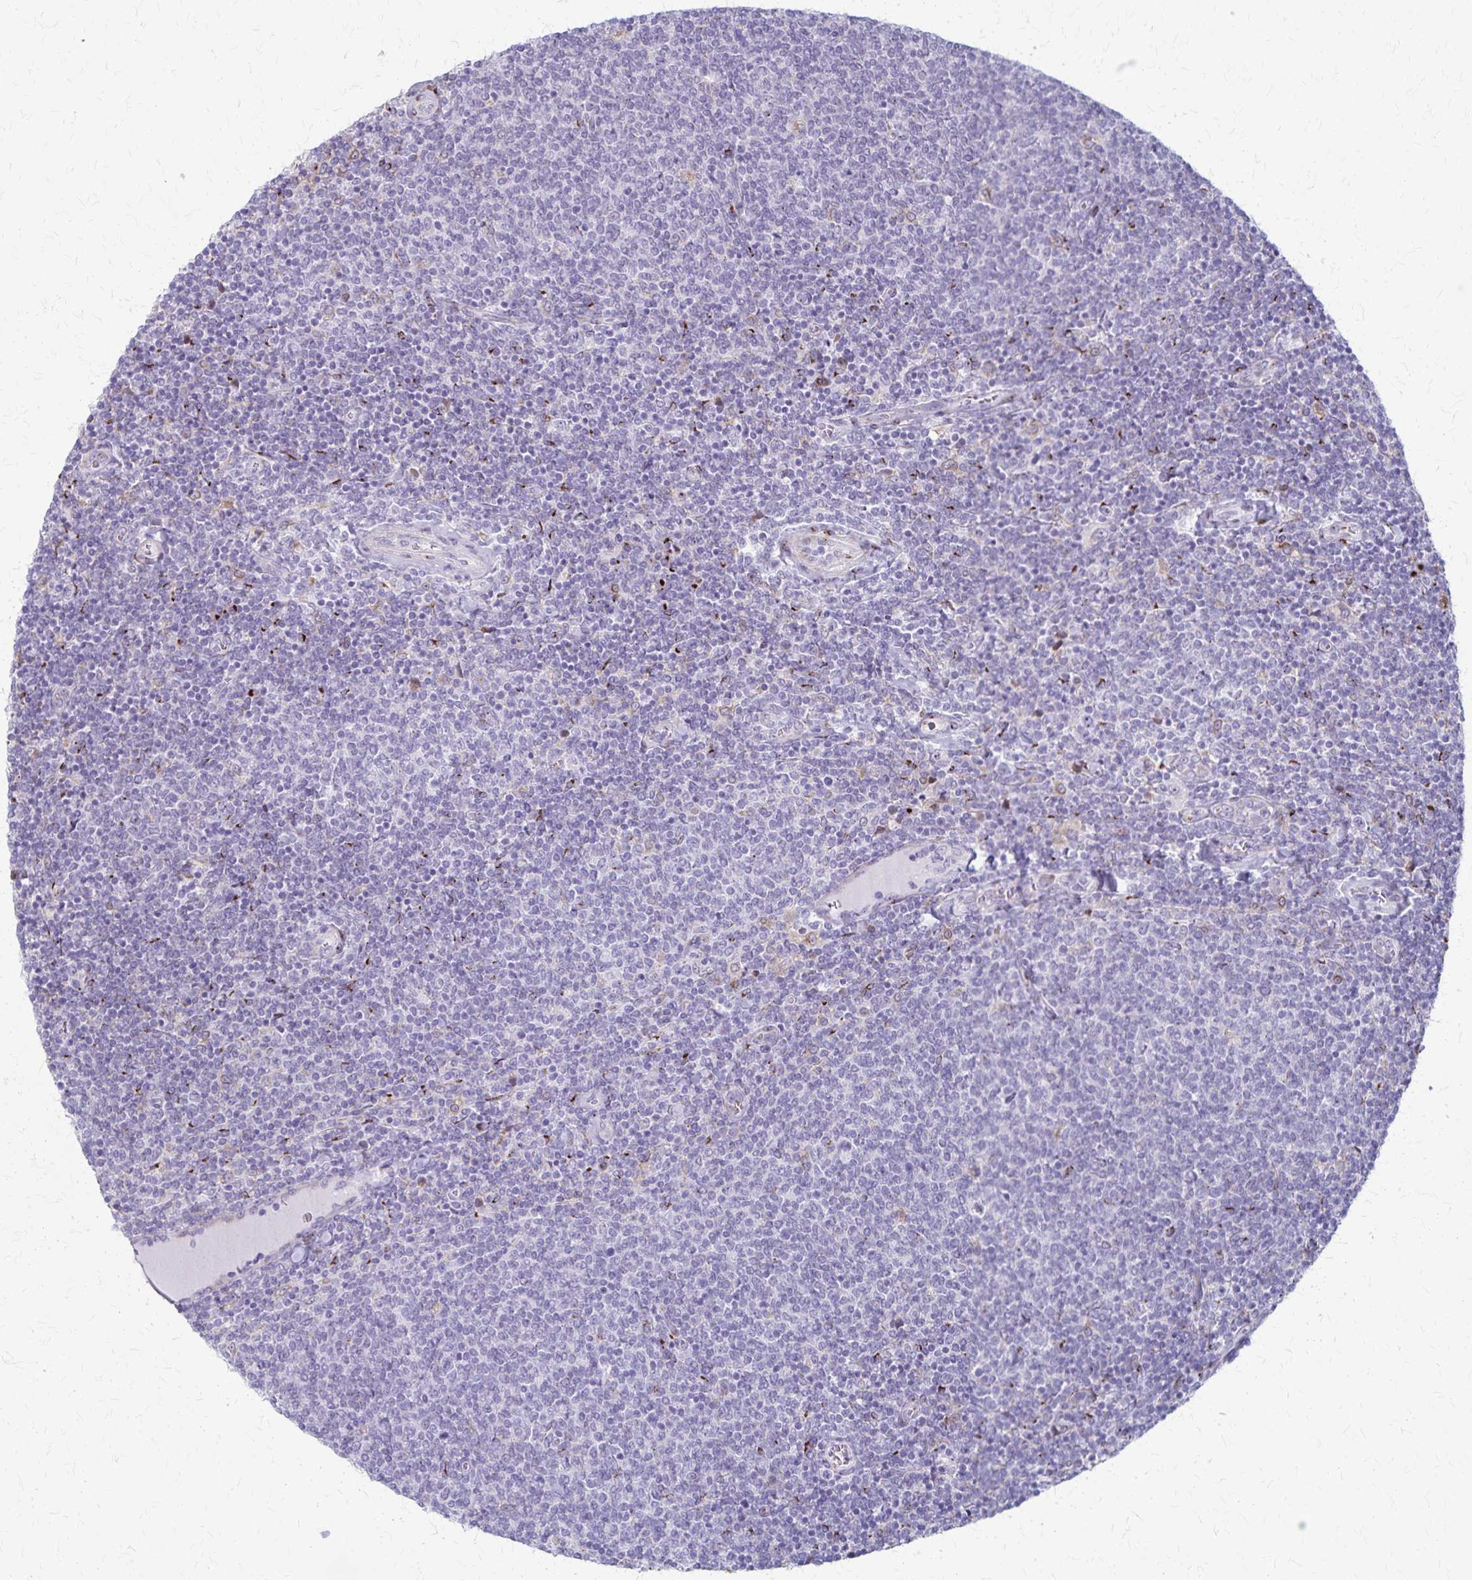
{"staining": {"intensity": "negative", "quantity": "none", "location": "none"}, "tissue": "lymphoma", "cell_type": "Tumor cells", "image_type": "cancer", "snomed": [{"axis": "morphology", "description": "Malignant lymphoma, non-Hodgkin's type, Low grade"}, {"axis": "topography", "description": "Lymph node"}], "caption": "Human malignant lymphoma, non-Hodgkin's type (low-grade) stained for a protein using immunohistochemistry displays no expression in tumor cells.", "gene": "MCFD2", "patient": {"sex": "male", "age": 52}}